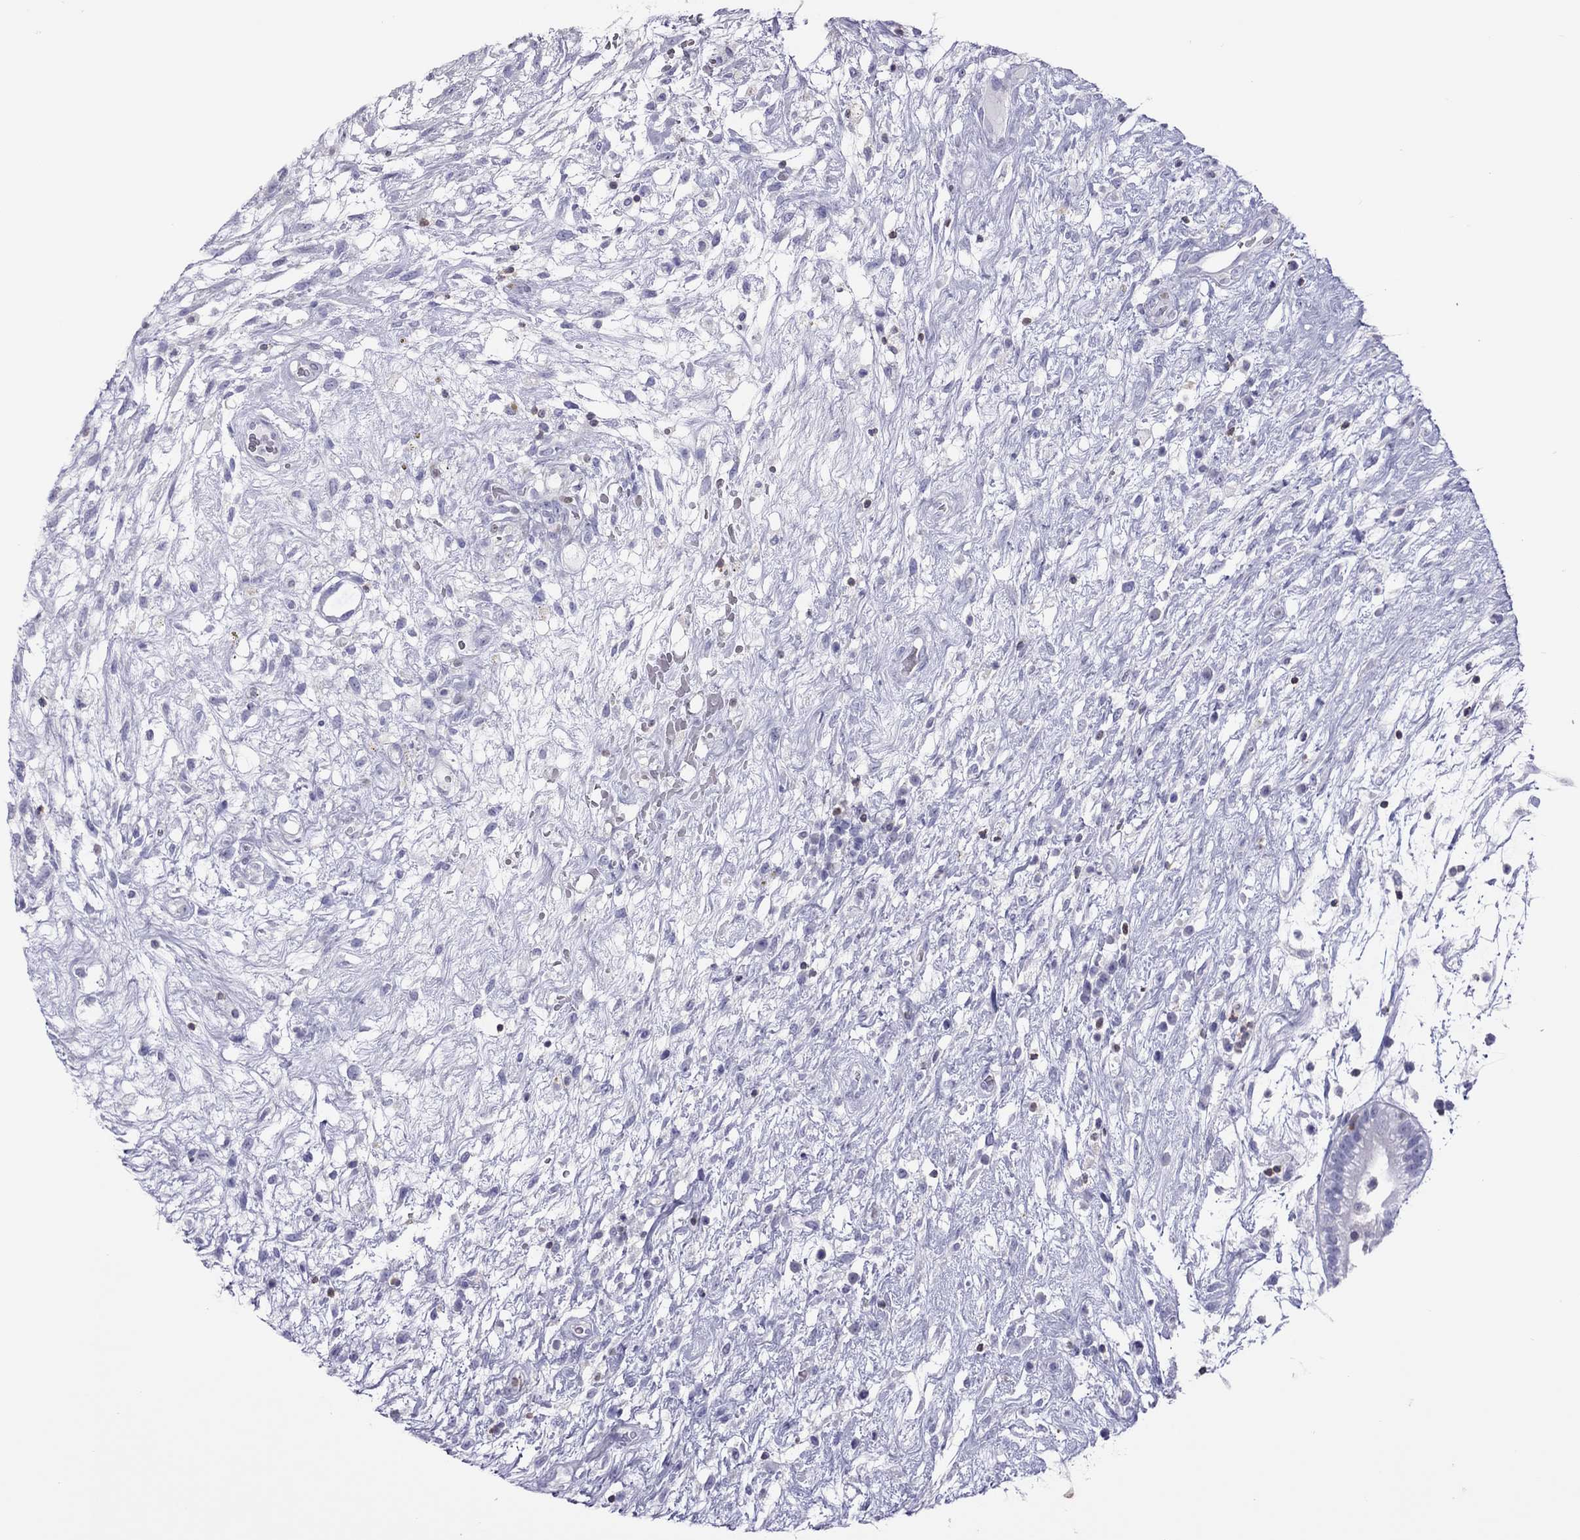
{"staining": {"intensity": "negative", "quantity": "none", "location": "none"}, "tissue": "testis cancer", "cell_type": "Tumor cells", "image_type": "cancer", "snomed": [{"axis": "morphology", "description": "Normal tissue, NOS"}, {"axis": "morphology", "description": "Carcinoma, Embryonal, NOS"}, {"axis": "topography", "description": "Testis"}], "caption": "Human testis cancer (embryonal carcinoma) stained for a protein using immunohistochemistry (IHC) demonstrates no positivity in tumor cells.", "gene": "STAG3", "patient": {"sex": "male", "age": 32}}